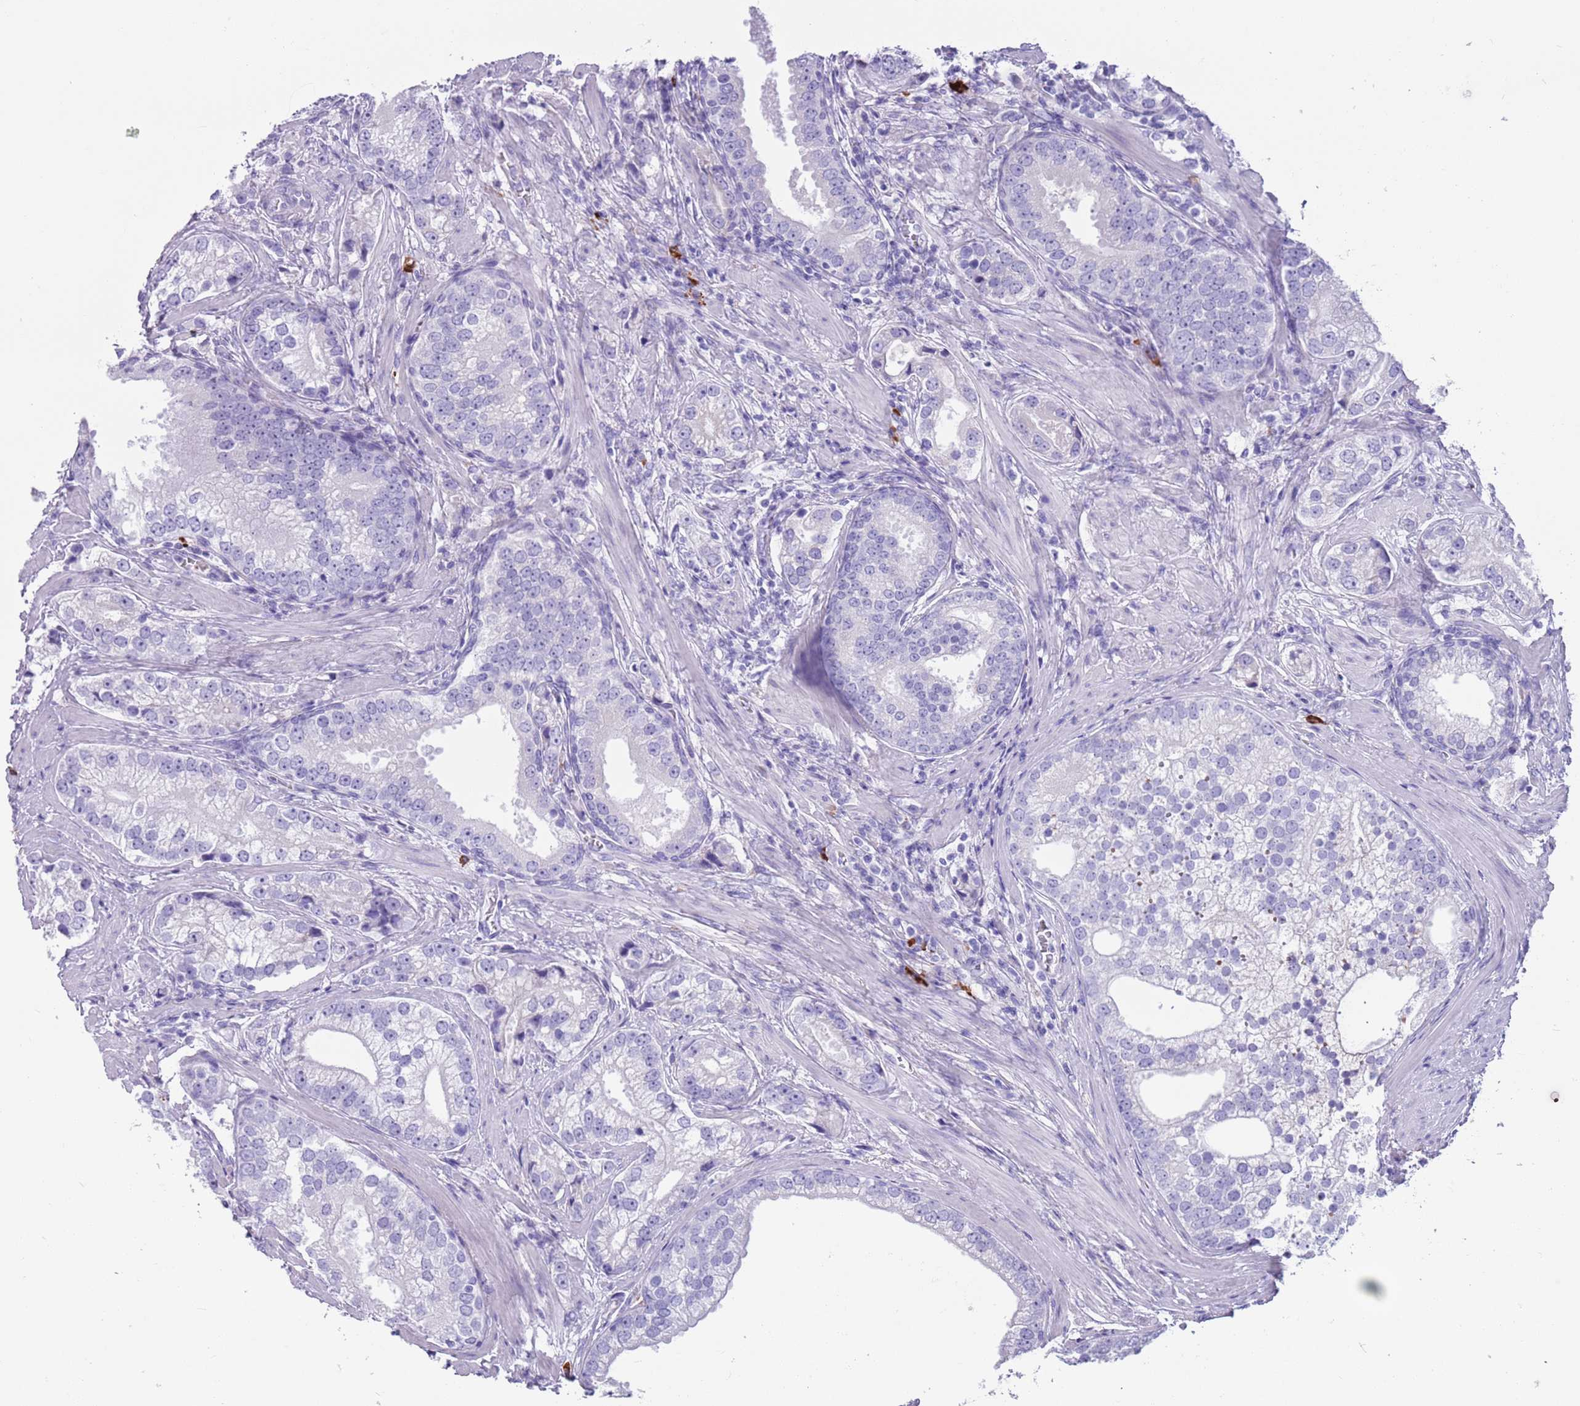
{"staining": {"intensity": "negative", "quantity": "none", "location": "none"}, "tissue": "prostate cancer", "cell_type": "Tumor cells", "image_type": "cancer", "snomed": [{"axis": "morphology", "description": "Adenocarcinoma, High grade"}, {"axis": "topography", "description": "Prostate"}], "caption": "An image of human prostate high-grade adenocarcinoma is negative for staining in tumor cells.", "gene": "LY6G5B", "patient": {"sex": "male", "age": 75}}